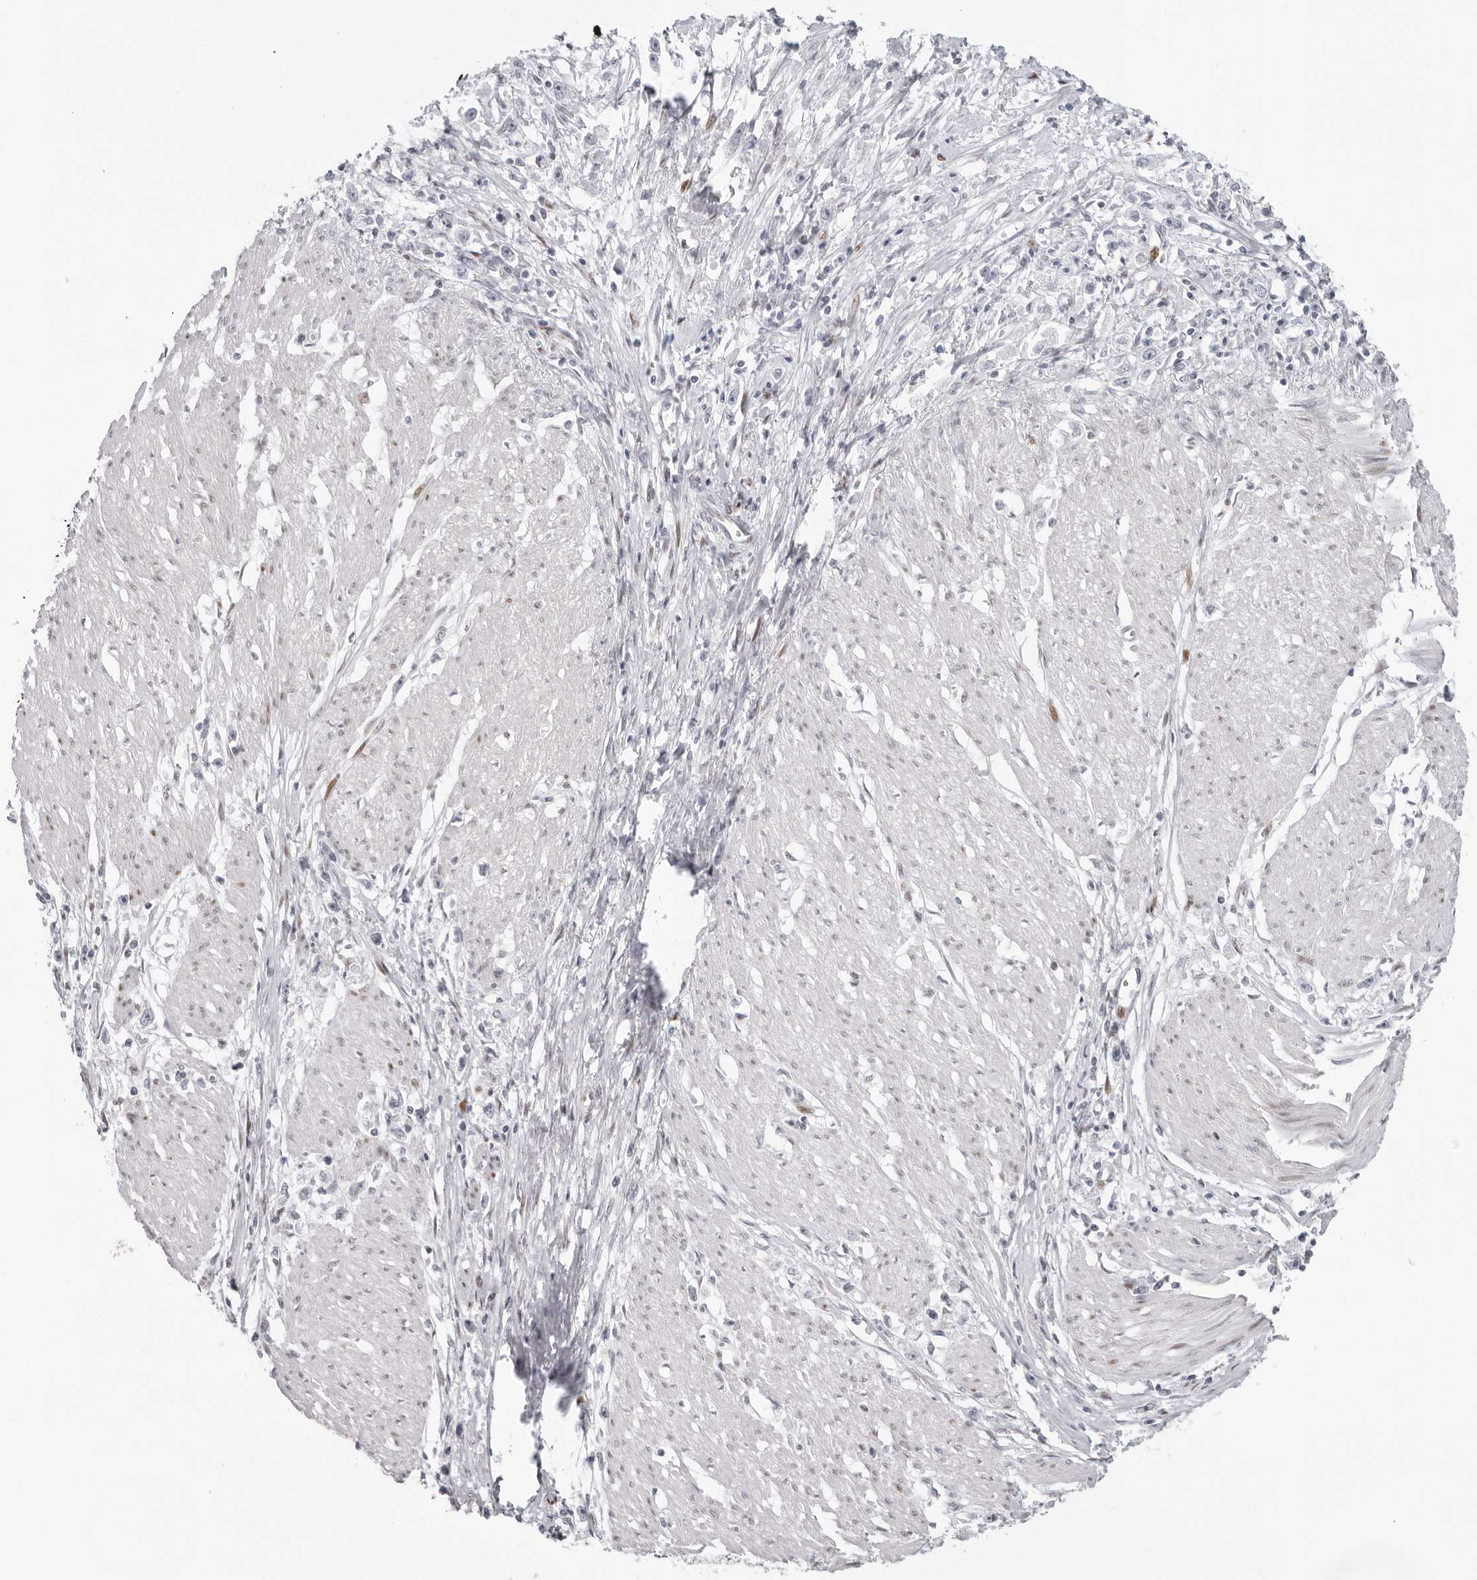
{"staining": {"intensity": "negative", "quantity": "none", "location": "none"}, "tissue": "stomach cancer", "cell_type": "Tumor cells", "image_type": "cancer", "snomed": [{"axis": "morphology", "description": "Adenocarcinoma, NOS"}, {"axis": "topography", "description": "Stomach"}], "caption": "DAB immunohistochemical staining of stomach adenocarcinoma exhibits no significant positivity in tumor cells.", "gene": "NTPCR", "patient": {"sex": "female", "age": 59}}